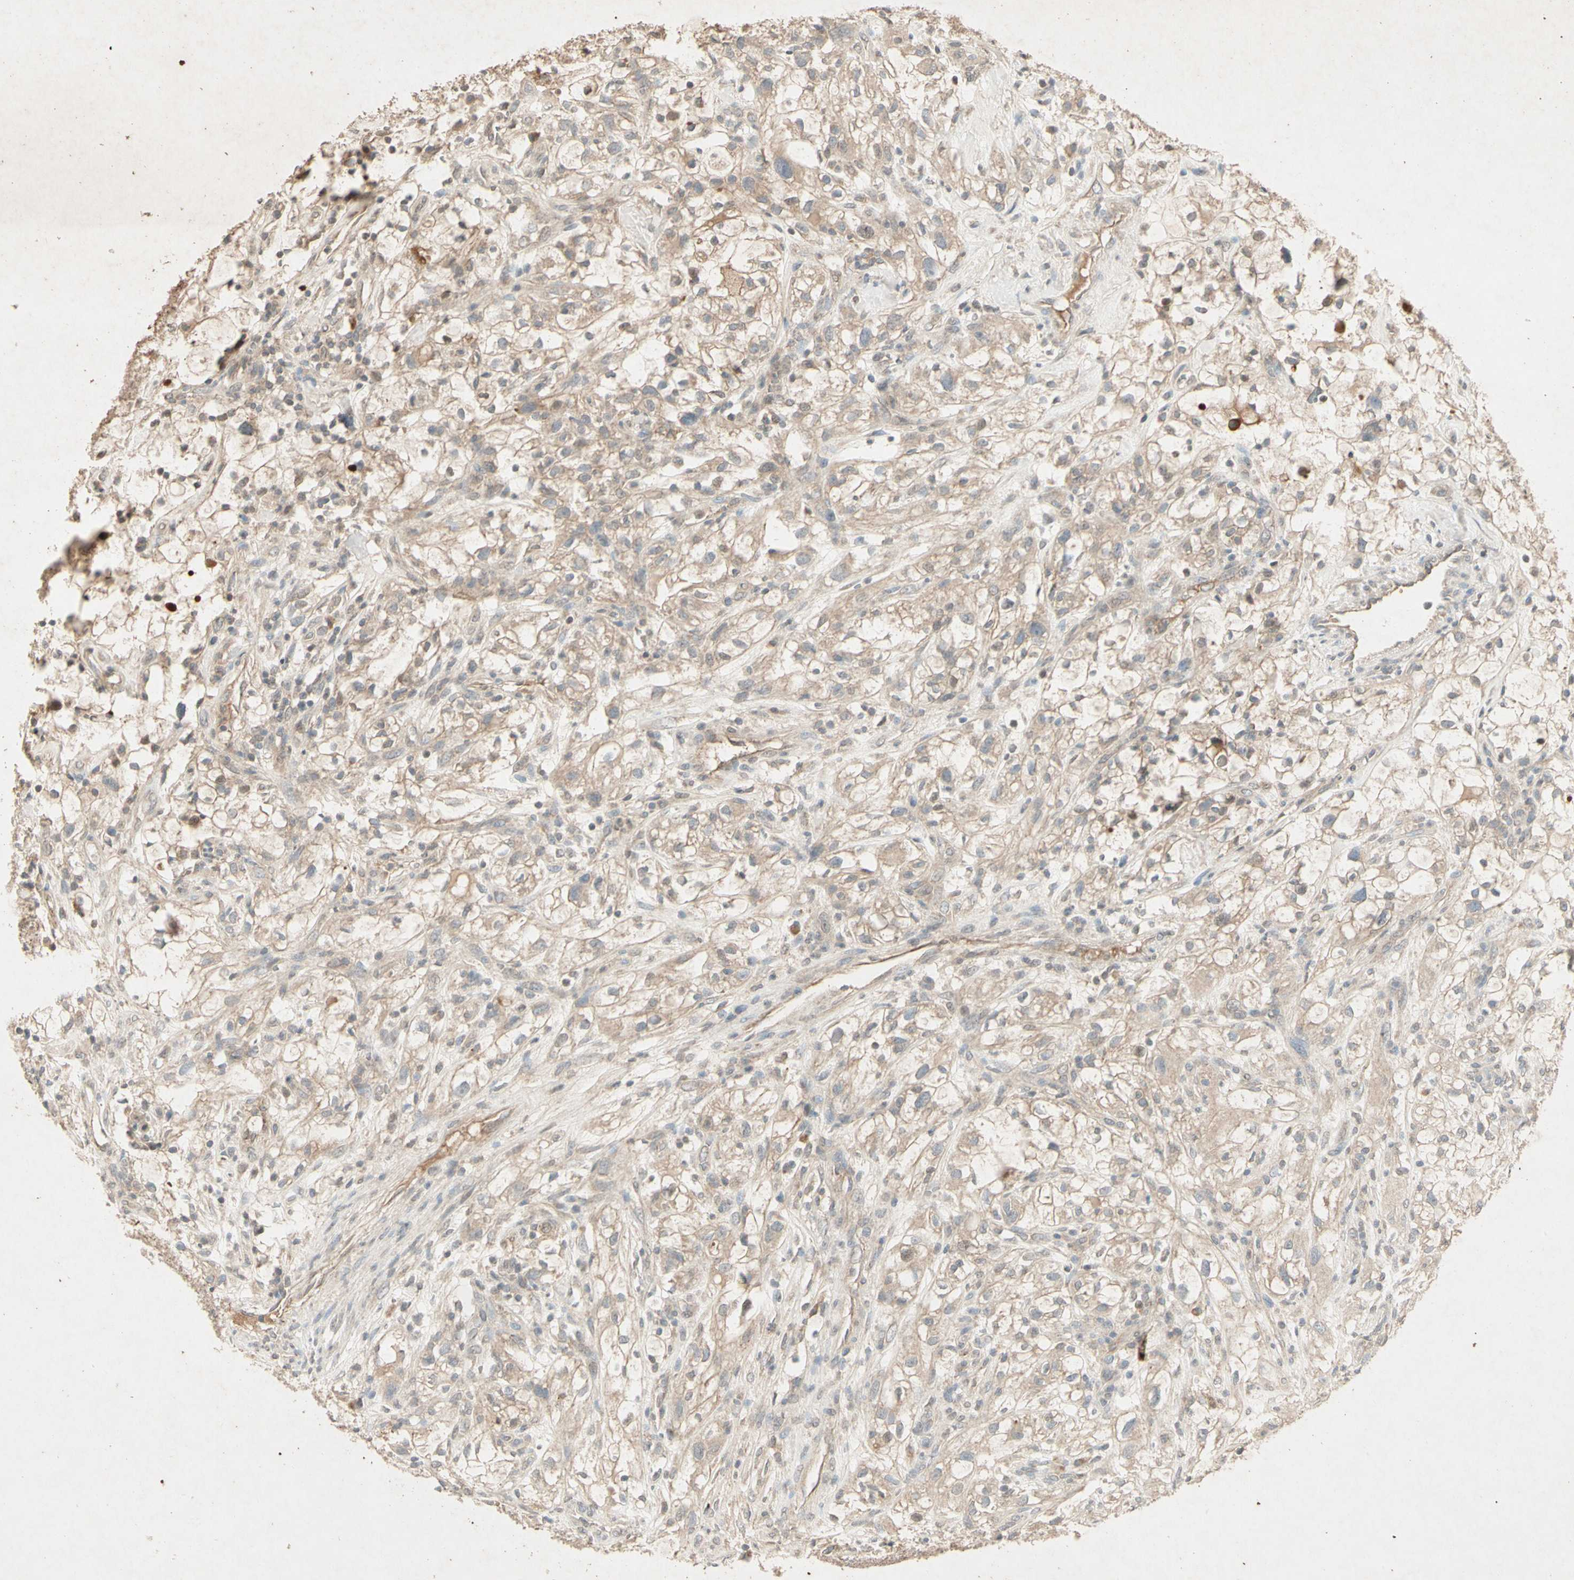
{"staining": {"intensity": "weak", "quantity": "25%-75%", "location": "cytoplasmic/membranous"}, "tissue": "renal cancer", "cell_type": "Tumor cells", "image_type": "cancer", "snomed": [{"axis": "morphology", "description": "Adenocarcinoma, NOS"}, {"axis": "topography", "description": "Kidney"}], "caption": "The micrograph demonstrates a brown stain indicating the presence of a protein in the cytoplasmic/membranous of tumor cells in adenocarcinoma (renal).", "gene": "GPLD1", "patient": {"sex": "female", "age": 60}}